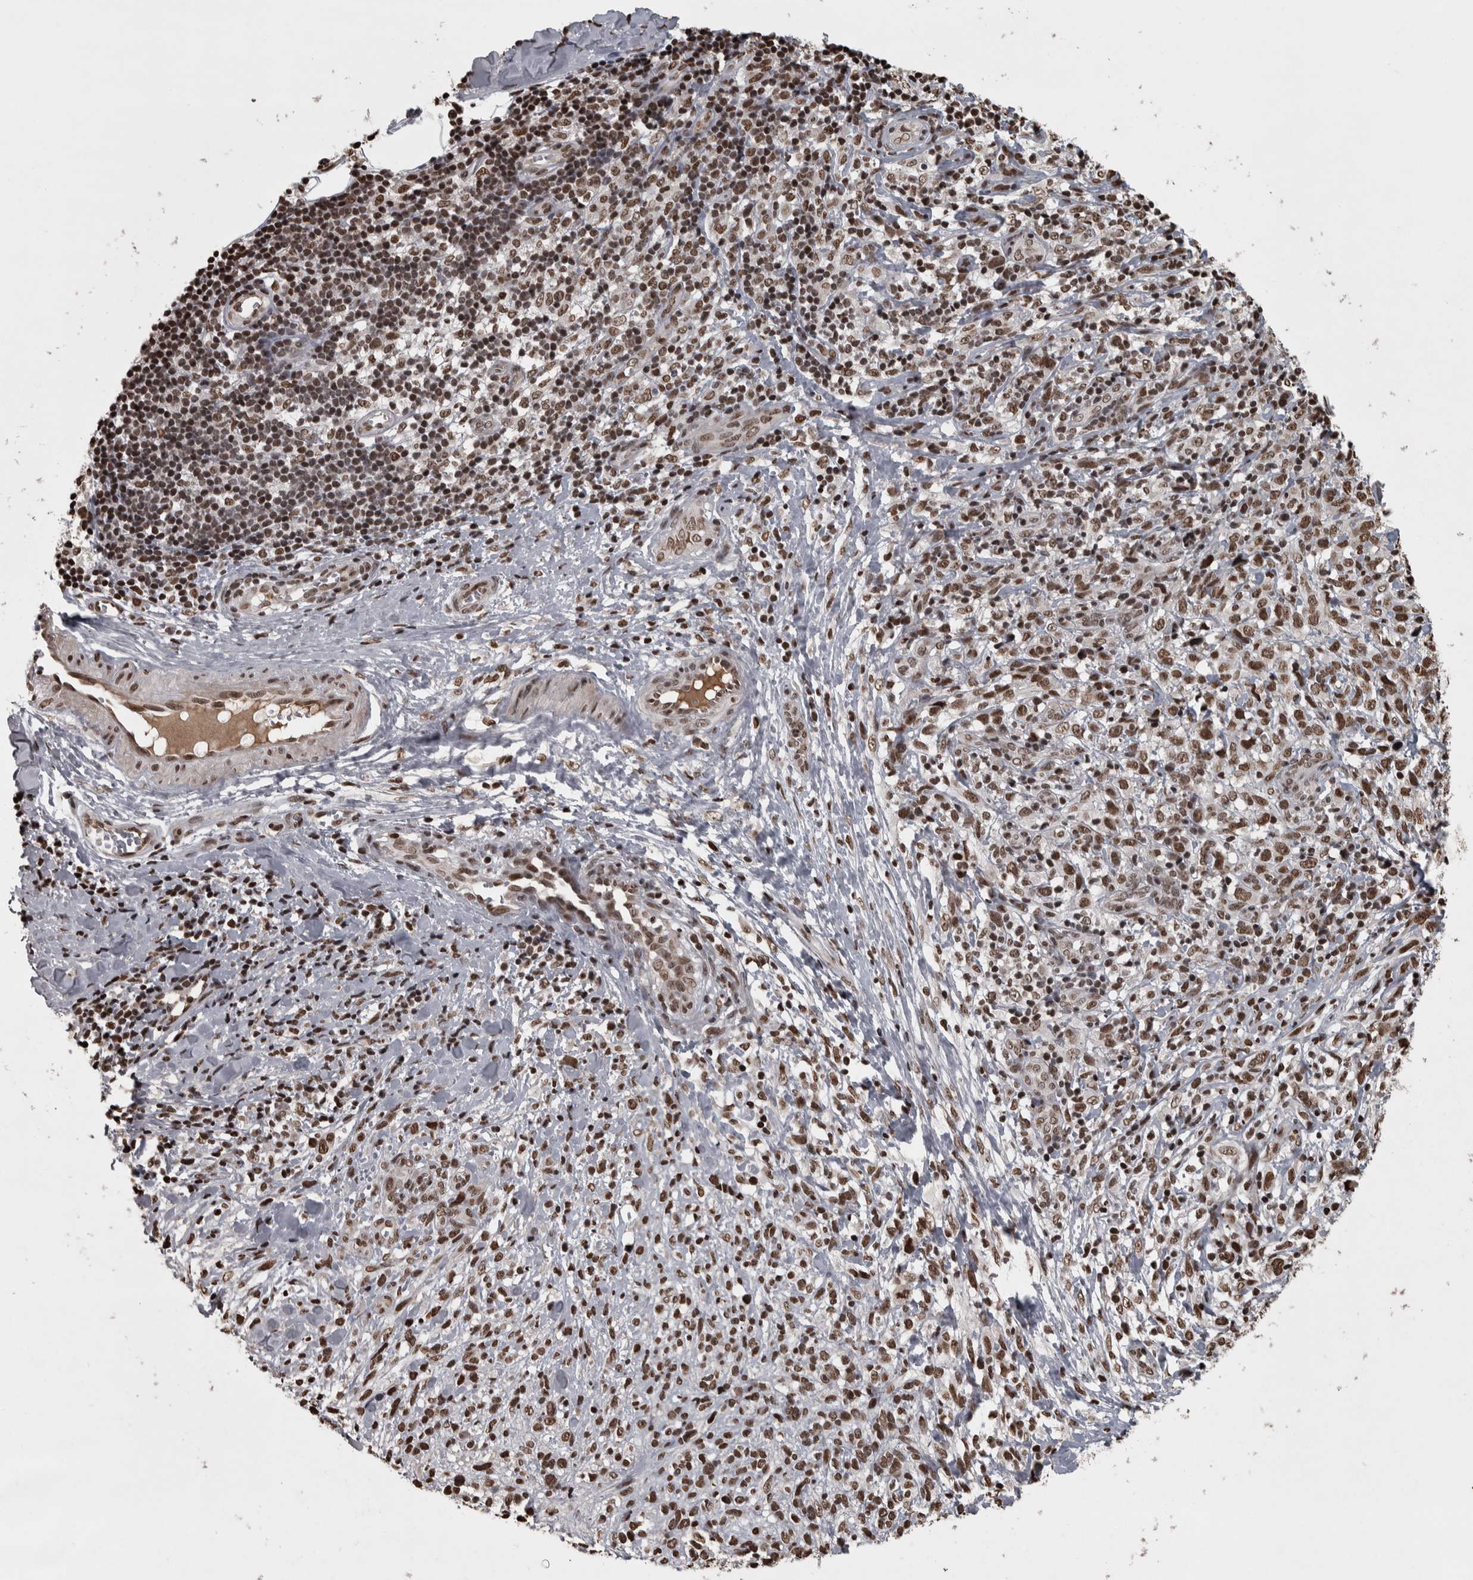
{"staining": {"intensity": "strong", "quantity": ">75%", "location": "nuclear"}, "tissue": "melanoma", "cell_type": "Tumor cells", "image_type": "cancer", "snomed": [{"axis": "morphology", "description": "Malignant melanoma, NOS"}, {"axis": "topography", "description": "Skin"}], "caption": "Strong nuclear staining is identified in about >75% of tumor cells in malignant melanoma.", "gene": "ZFHX4", "patient": {"sex": "female", "age": 55}}